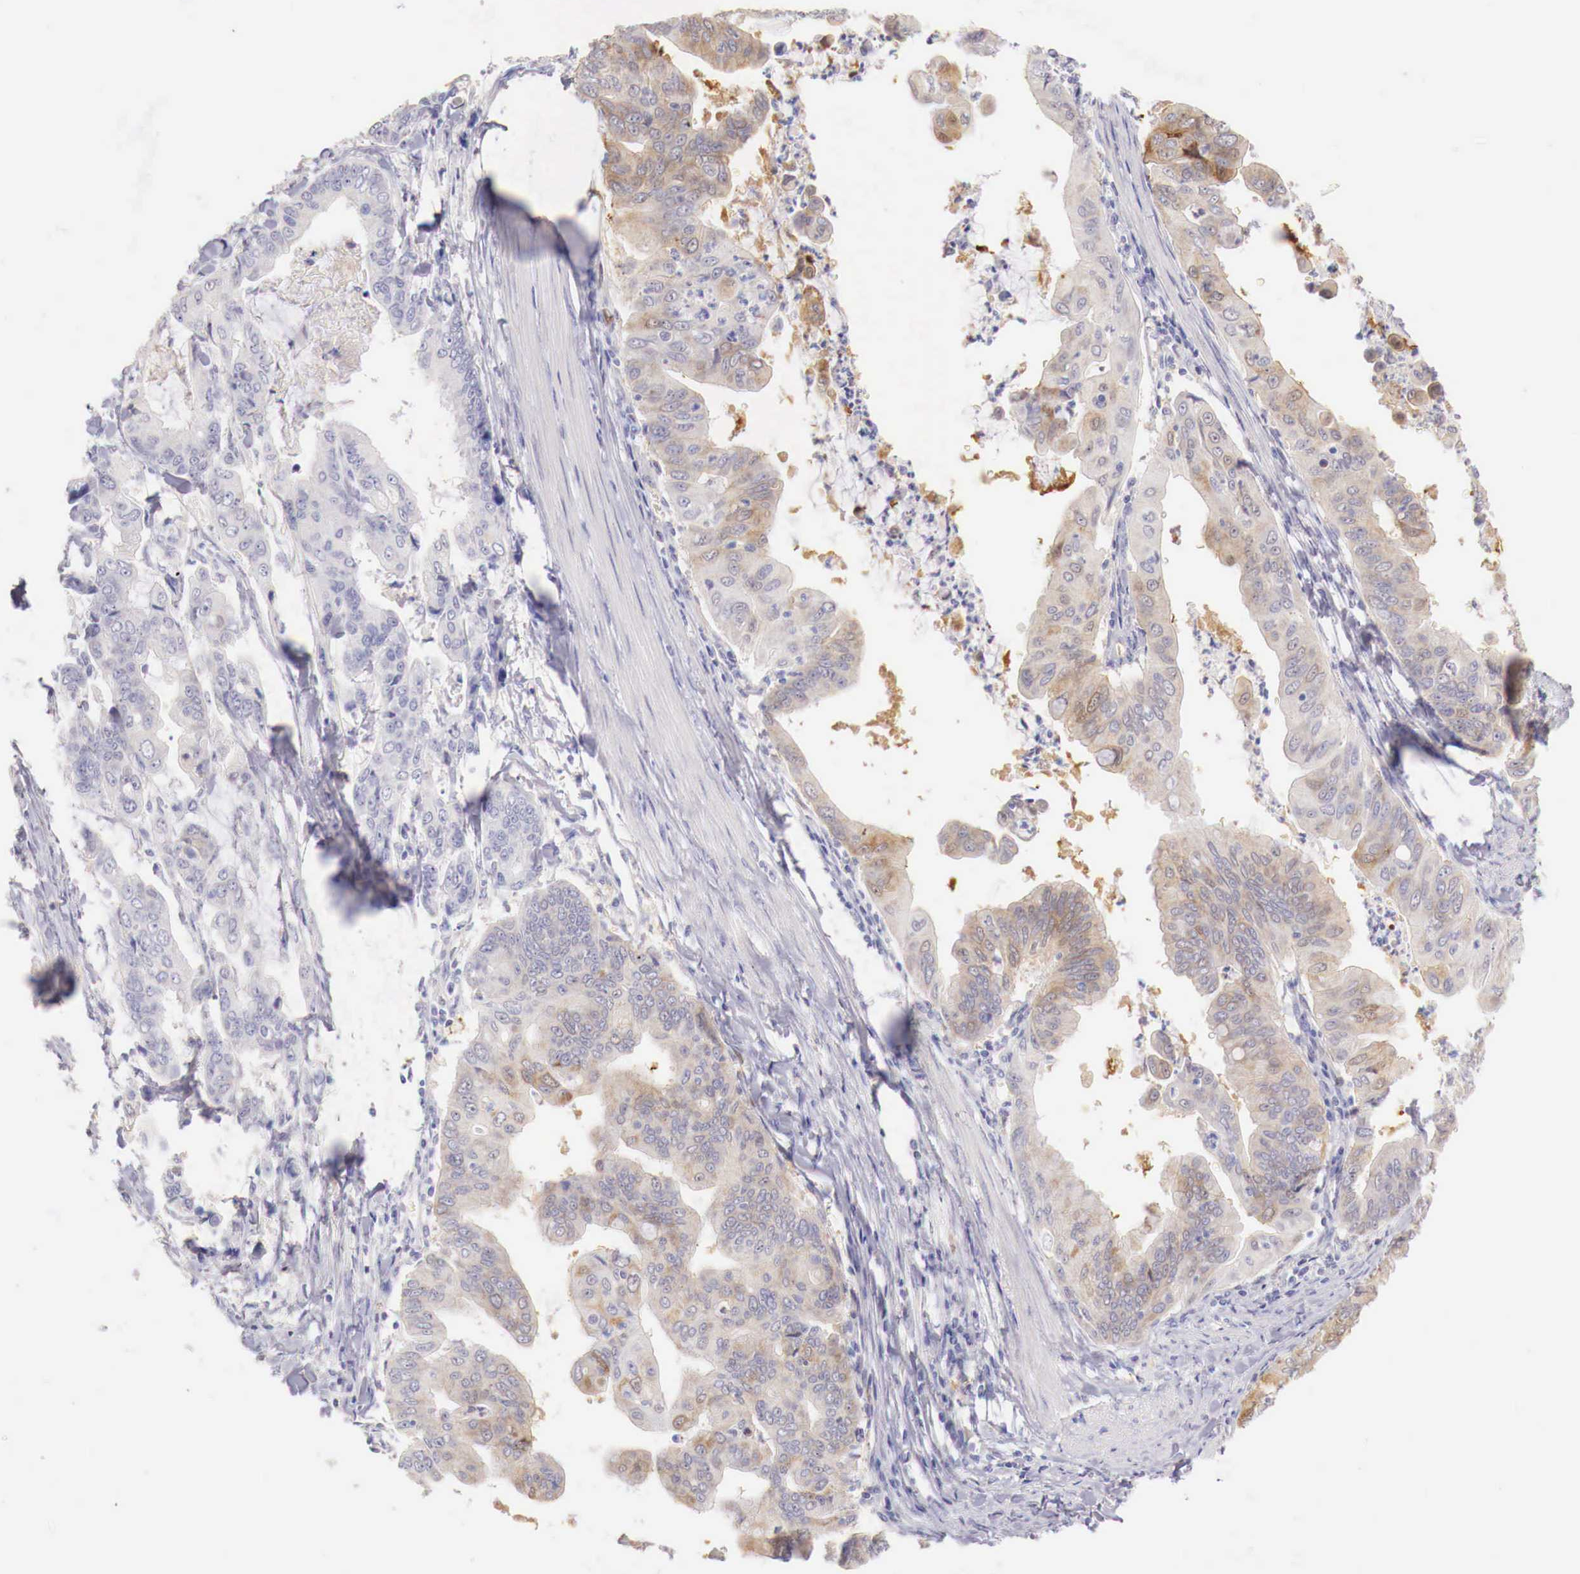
{"staining": {"intensity": "weak", "quantity": "25%-75%", "location": "cytoplasmic/membranous"}, "tissue": "stomach cancer", "cell_type": "Tumor cells", "image_type": "cancer", "snomed": [{"axis": "morphology", "description": "Adenocarcinoma, NOS"}, {"axis": "topography", "description": "Stomach, upper"}], "caption": "IHC image of neoplastic tissue: stomach cancer stained using immunohistochemistry reveals low levels of weak protein expression localized specifically in the cytoplasmic/membranous of tumor cells, appearing as a cytoplasmic/membranous brown color.", "gene": "ITIH6", "patient": {"sex": "male", "age": 80}}